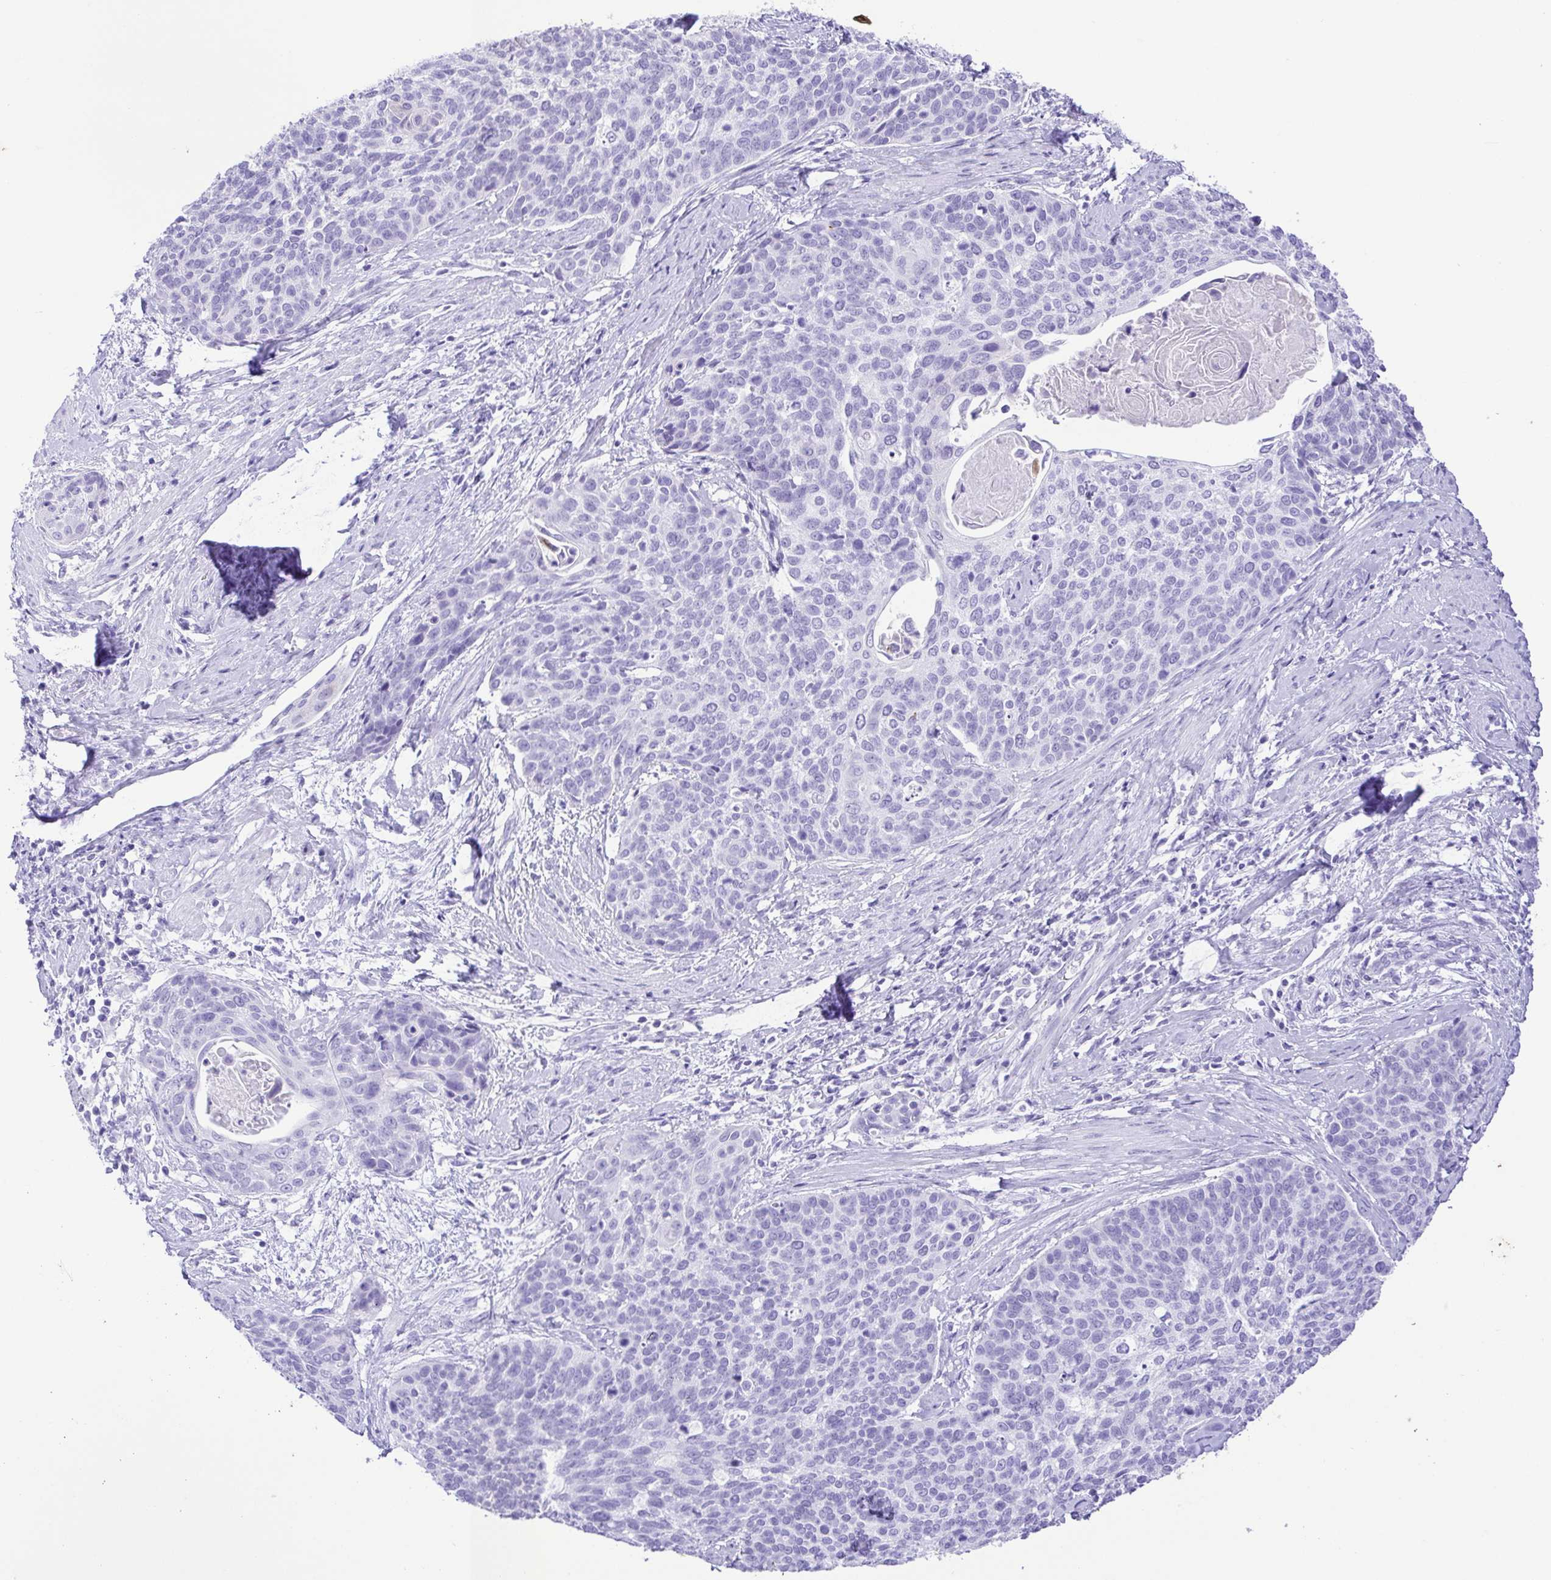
{"staining": {"intensity": "negative", "quantity": "none", "location": "none"}, "tissue": "cervical cancer", "cell_type": "Tumor cells", "image_type": "cancer", "snomed": [{"axis": "morphology", "description": "Squamous cell carcinoma, NOS"}, {"axis": "topography", "description": "Cervix"}], "caption": "Cervical cancer was stained to show a protein in brown. There is no significant positivity in tumor cells. (DAB immunohistochemistry visualized using brightfield microscopy, high magnification).", "gene": "CDSN", "patient": {"sex": "female", "age": 69}}